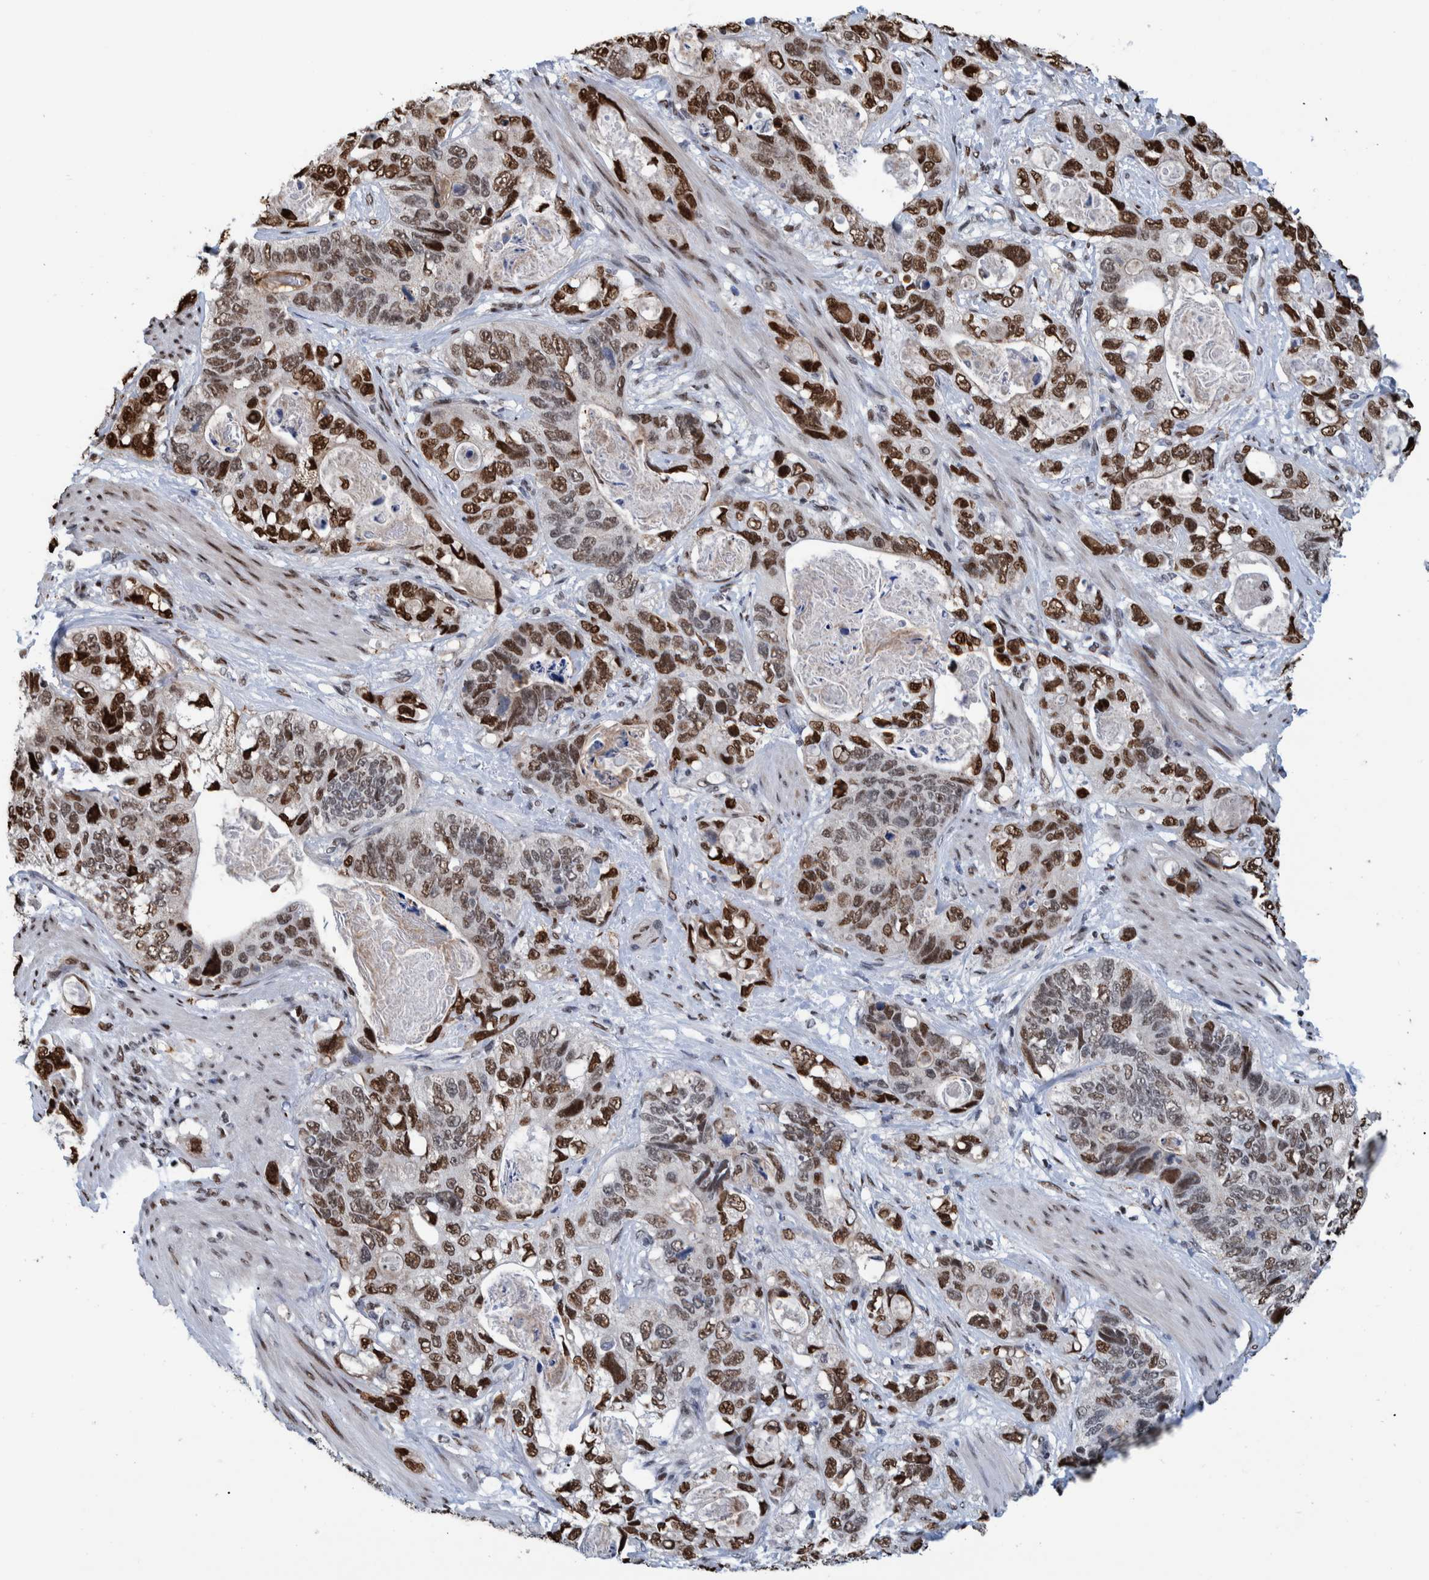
{"staining": {"intensity": "strong", "quantity": "25%-75%", "location": "nuclear"}, "tissue": "stomach cancer", "cell_type": "Tumor cells", "image_type": "cancer", "snomed": [{"axis": "morphology", "description": "Normal tissue, NOS"}, {"axis": "morphology", "description": "Adenocarcinoma, NOS"}, {"axis": "topography", "description": "Stomach"}], "caption": "Immunohistochemistry (IHC) micrograph of neoplastic tissue: human stomach cancer stained using immunohistochemistry reveals high levels of strong protein expression localized specifically in the nuclear of tumor cells, appearing as a nuclear brown color.", "gene": "HEATR9", "patient": {"sex": "female", "age": 89}}